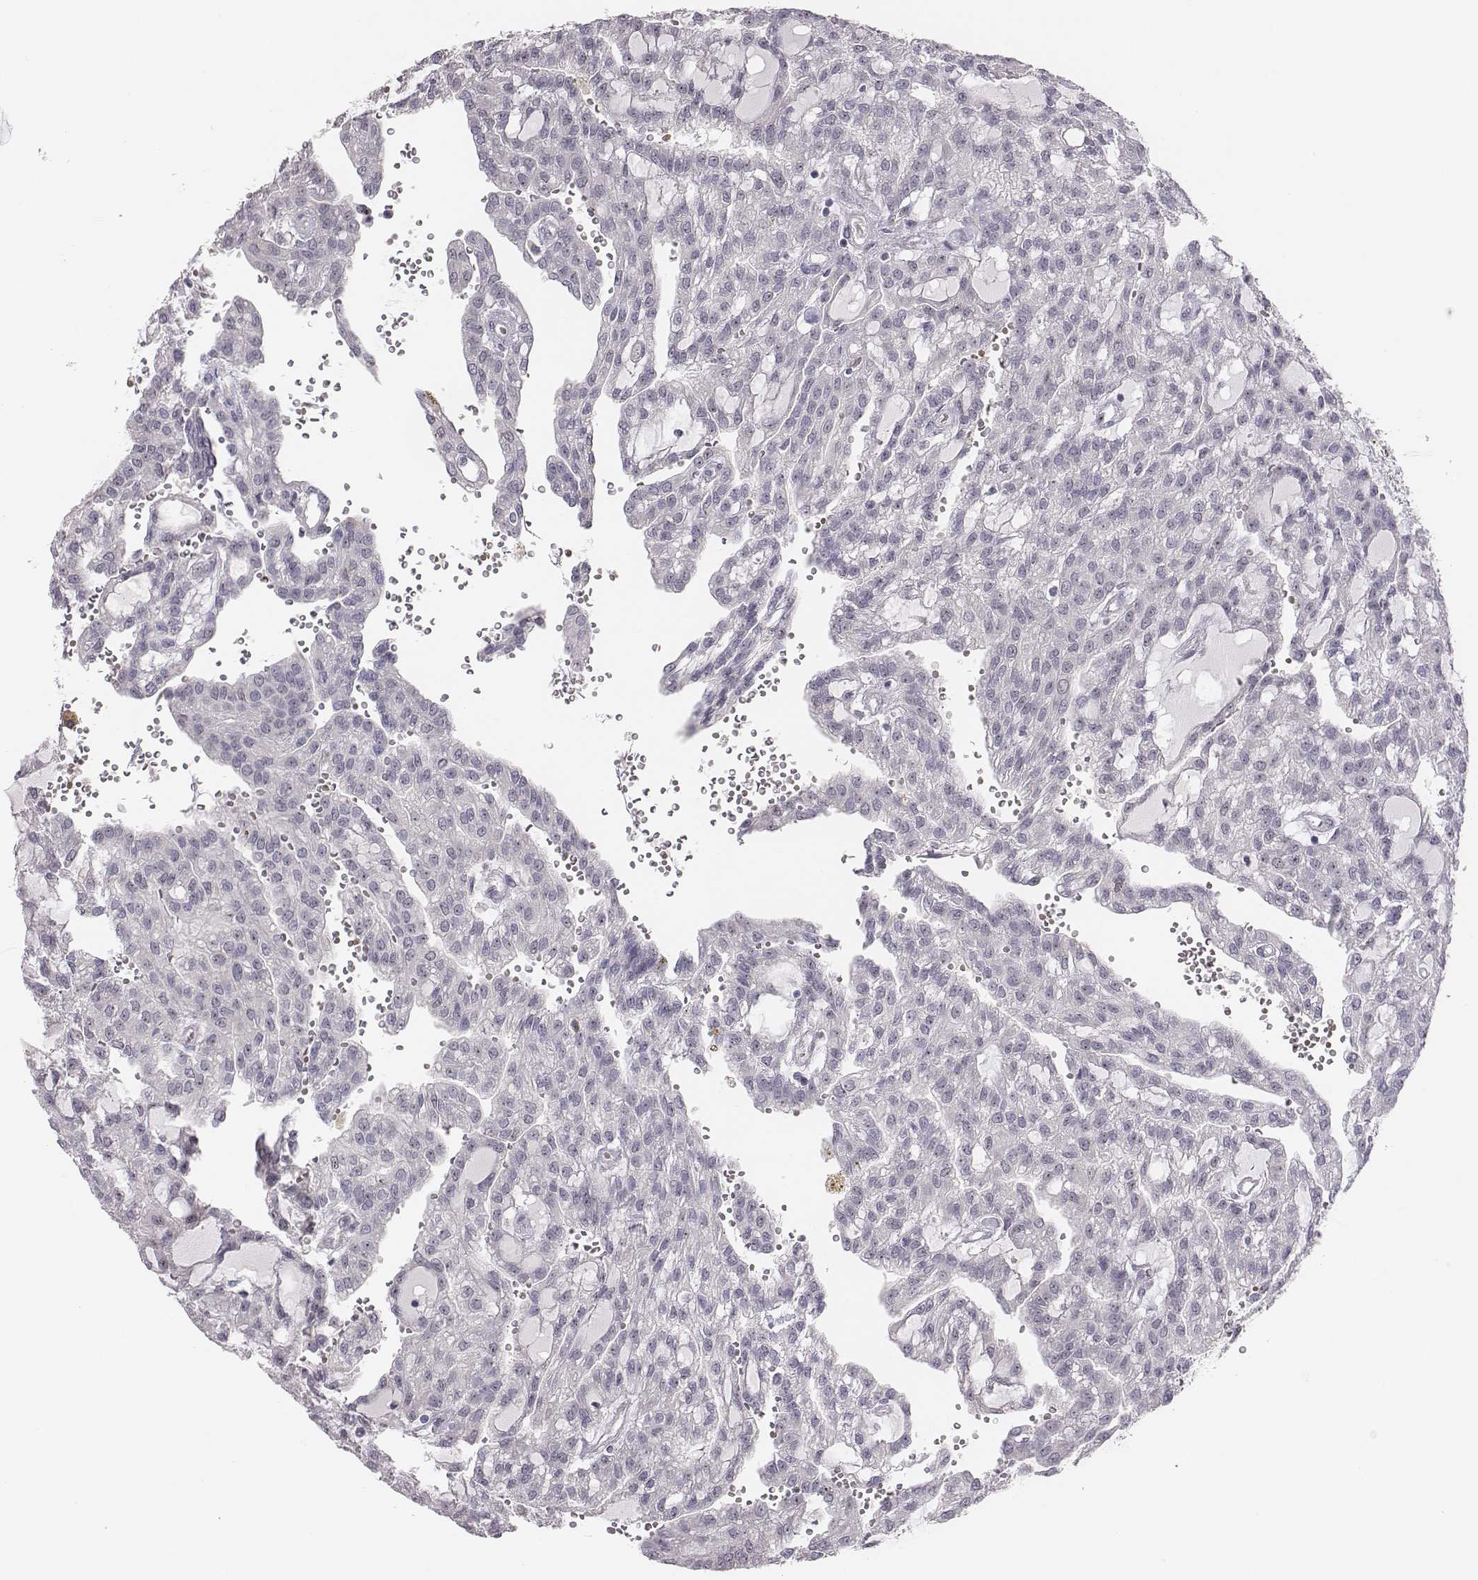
{"staining": {"intensity": "moderate", "quantity": "<25%", "location": "nuclear"}, "tissue": "renal cancer", "cell_type": "Tumor cells", "image_type": "cancer", "snomed": [{"axis": "morphology", "description": "Adenocarcinoma, NOS"}, {"axis": "topography", "description": "Kidney"}], "caption": "This photomicrograph shows adenocarcinoma (renal) stained with immunohistochemistry to label a protein in brown. The nuclear of tumor cells show moderate positivity for the protein. Nuclei are counter-stained blue.", "gene": "NIFK", "patient": {"sex": "male", "age": 63}}